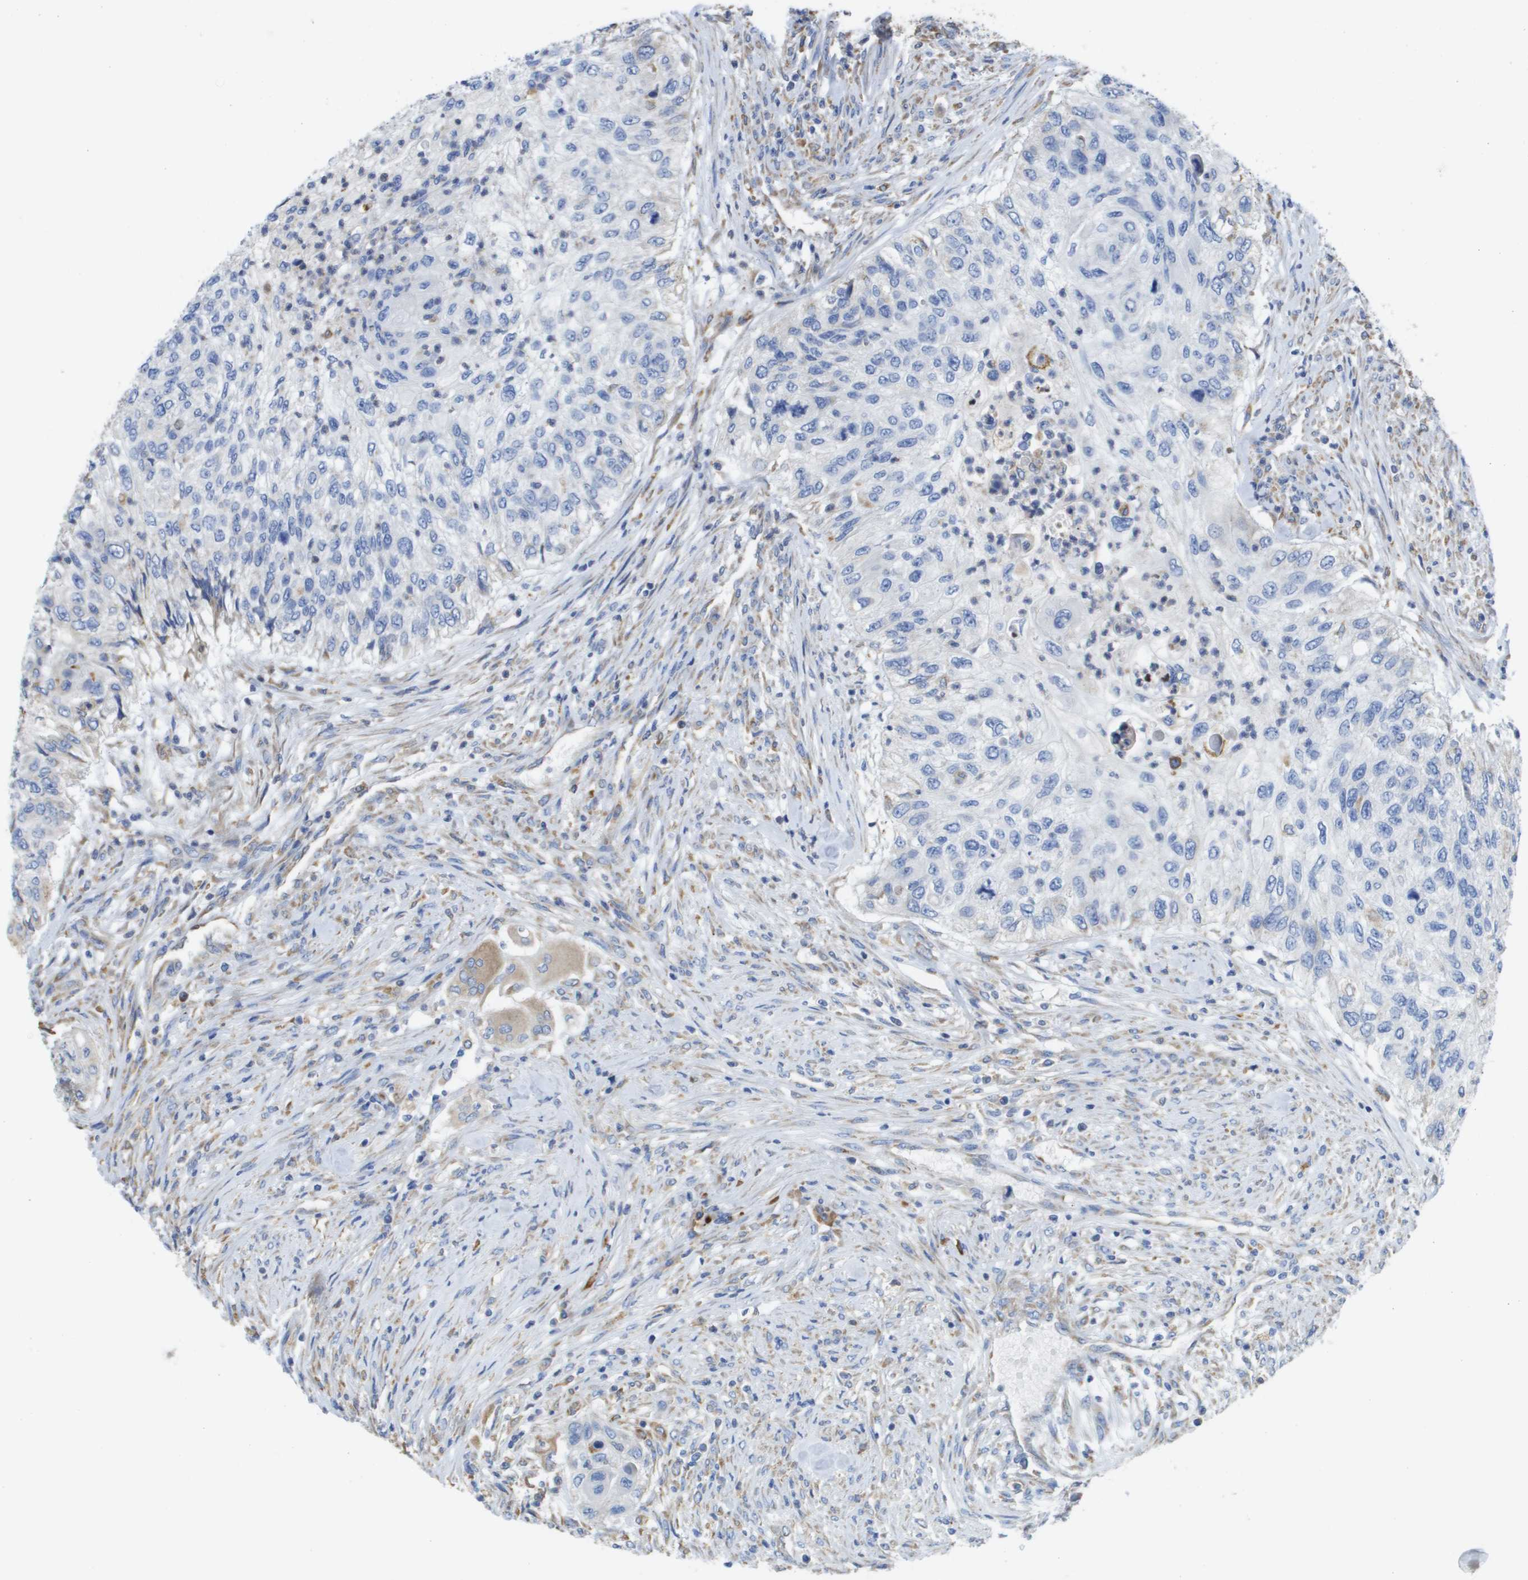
{"staining": {"intensity": "negative", "quantity": "none", "location": "none"}, "tissue": "urothelial cancer", "cell_type": "Tumor cells", "image_type": "cancer", "snomed": [{"axis": "morphology", "description": "Urothelial carcinoma, High grade"}, {"axis": "topography", "description": "Urinary bladder"}], "caption": "A high-resolution image shows IHC staining of urothelial cancer, which shows no significant expression in tumor cells. The staining was performed using DAB to visualize the protein expression in brown, while the nuclei were stained in blue with hematoxylin (Magnification: 20x).", "gene": "SDR42E1", "patient": {"sex": "female", "age": 60}}